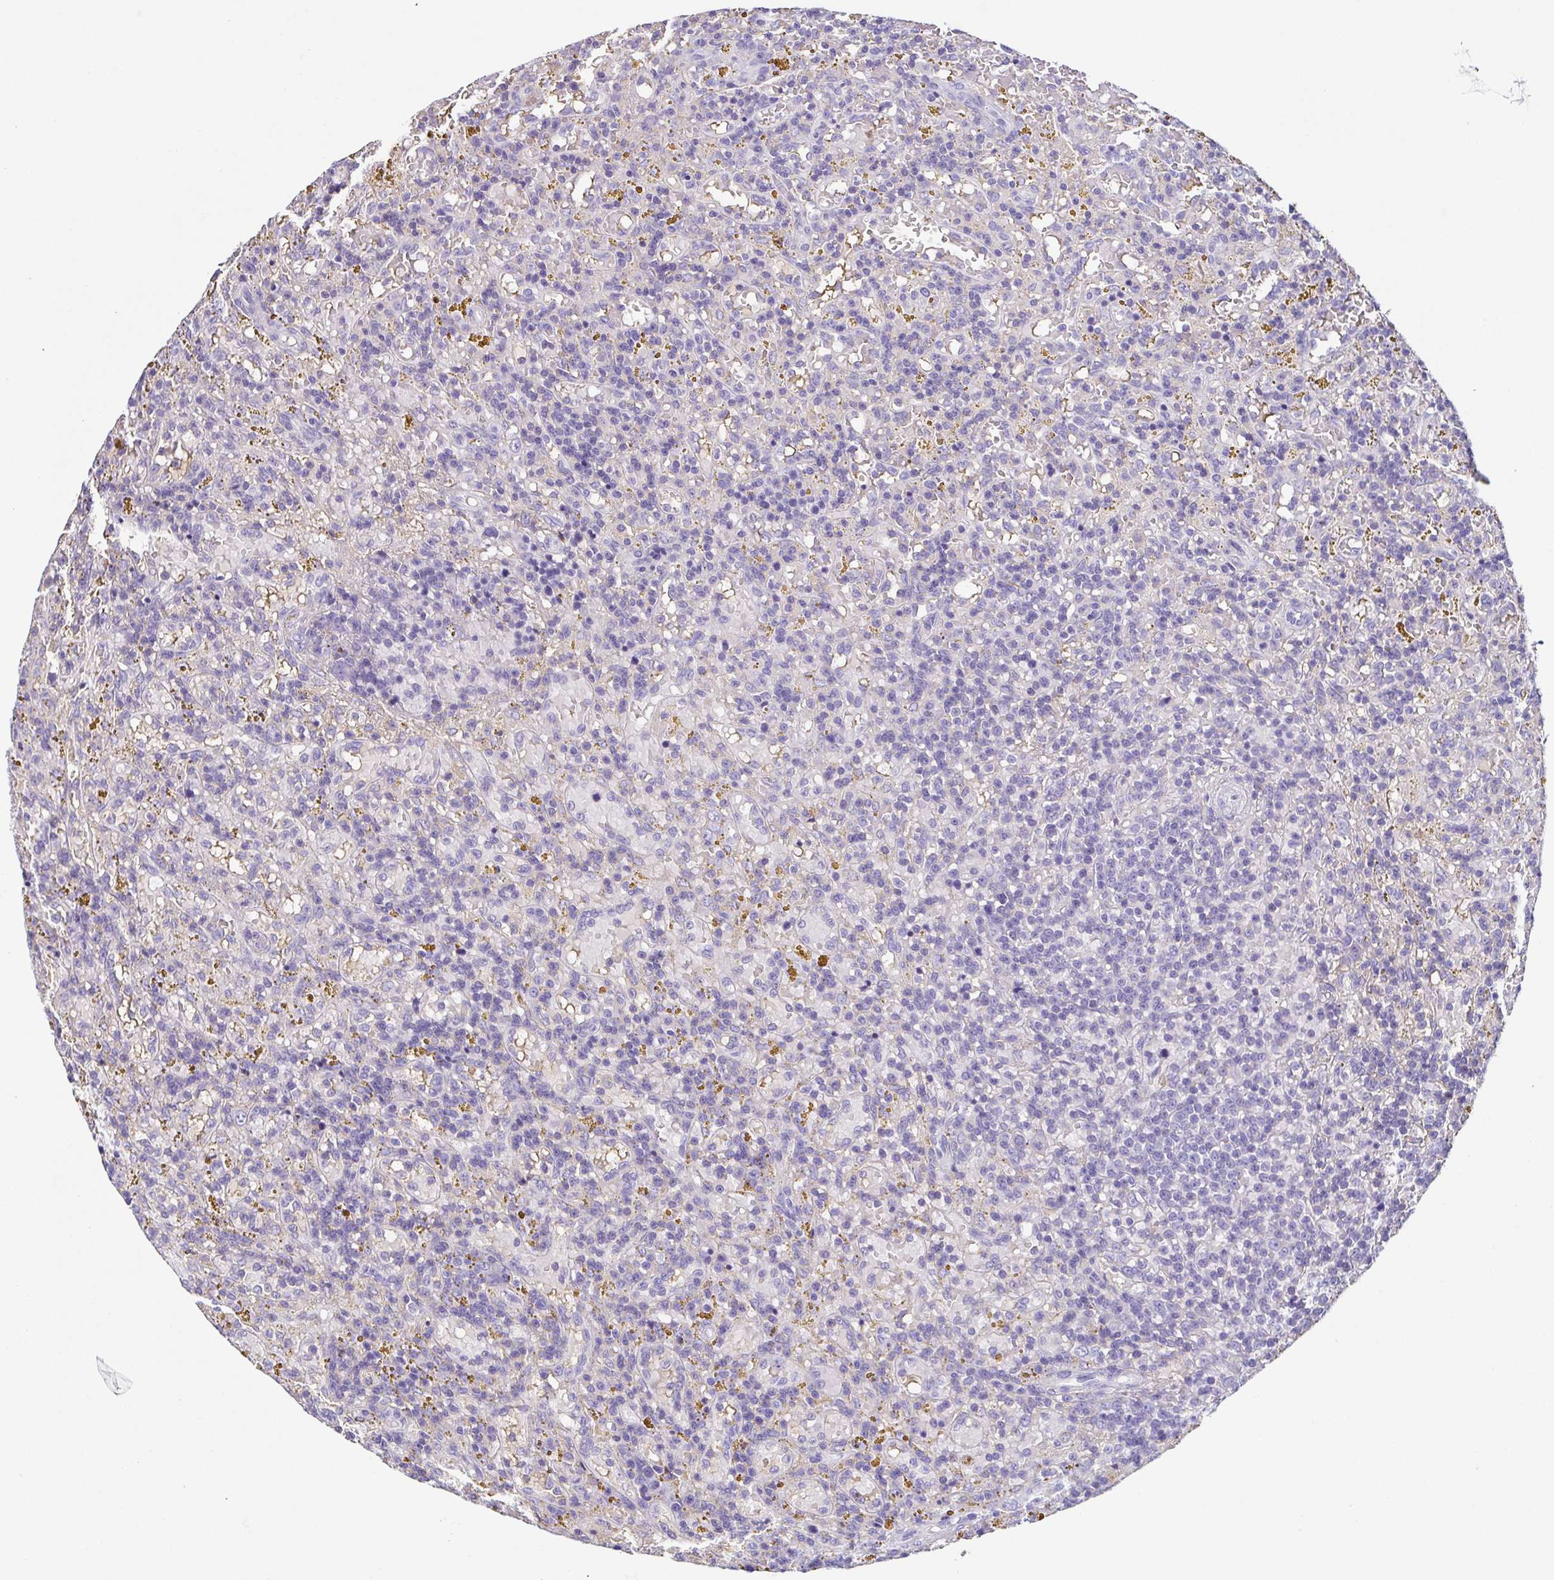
{"staining": {"intensity": "negative", "quantity": "none", "location": "none"}, "tissue": "lymphoma", "cell_type": "Tumor cells", "image_type": "cancer", "snomed": [{"axis": "morphology", "description": "Malignant lymphoma, non-Hodgkin's type, Low grade"}, {"axis": "topography", "description": "Spleen"}], "caption": "Immunohistochemistry (IHC) image of lymphoma stained for a protein (brown), which displays no positivity in tumor cells.", "gene": "ANXA10", "patient": {"sex": "female", "age": 65}}